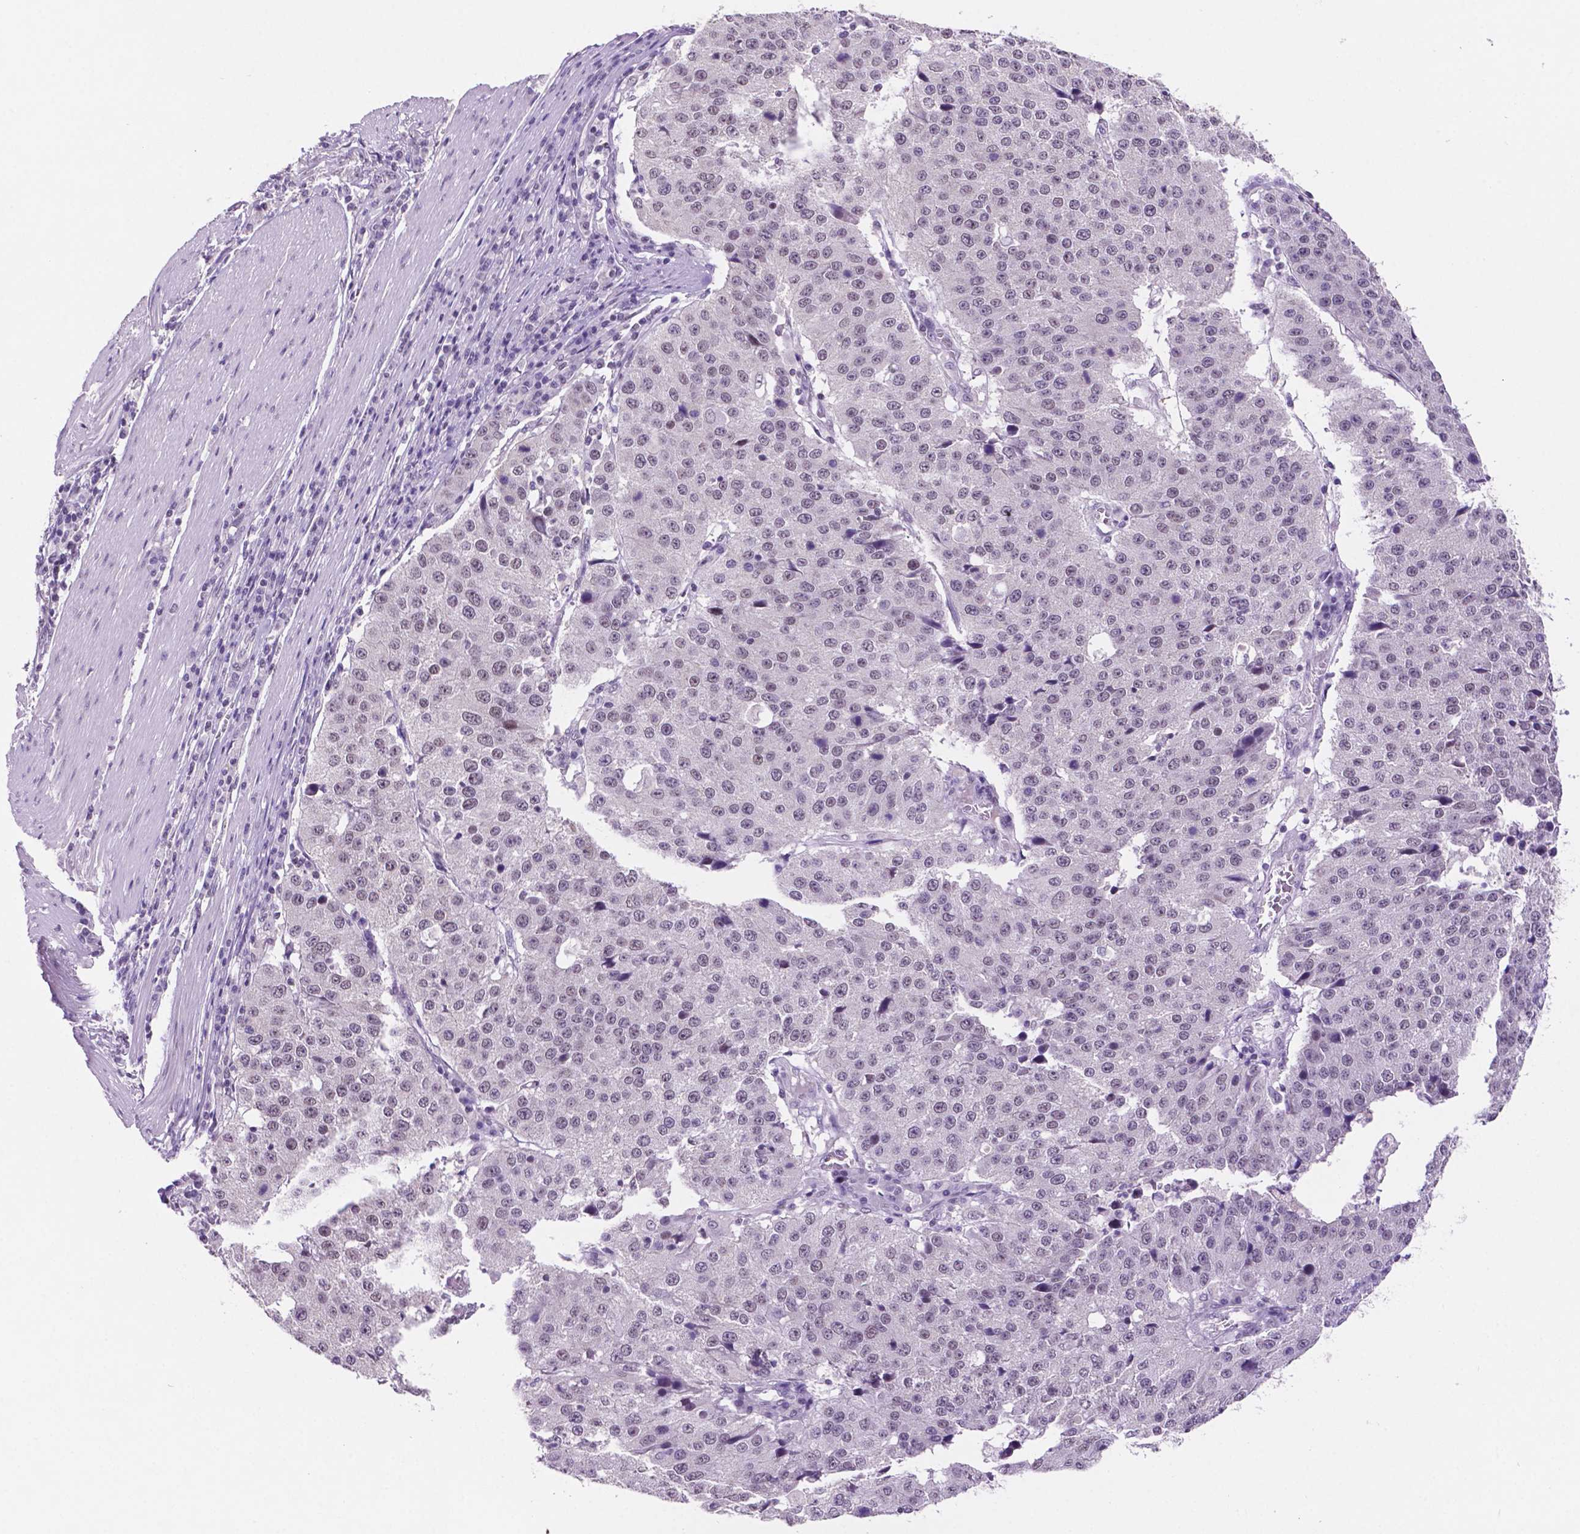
{"staining": {"intensity": "negative", "quantity": "none", "location": "none"}, "tissue": "stomach cancer", "cell_type": "Tumor cells", "image_type": "cancer", "snomed": [{"axis": "morphology", "description": "Adenocarcinoma, NOS"}, {"axis": "topography", "description": "Stomach"}], "caption": "Immunohistochemistry photomicrograph of neoplastic tissue: human stomach cancer (adenocarcinoma) stained with DAB shows no significant protein positivity in tumor cells.", "gene": "NCOR1", "patient": {"sex": "male", "age": 71}}